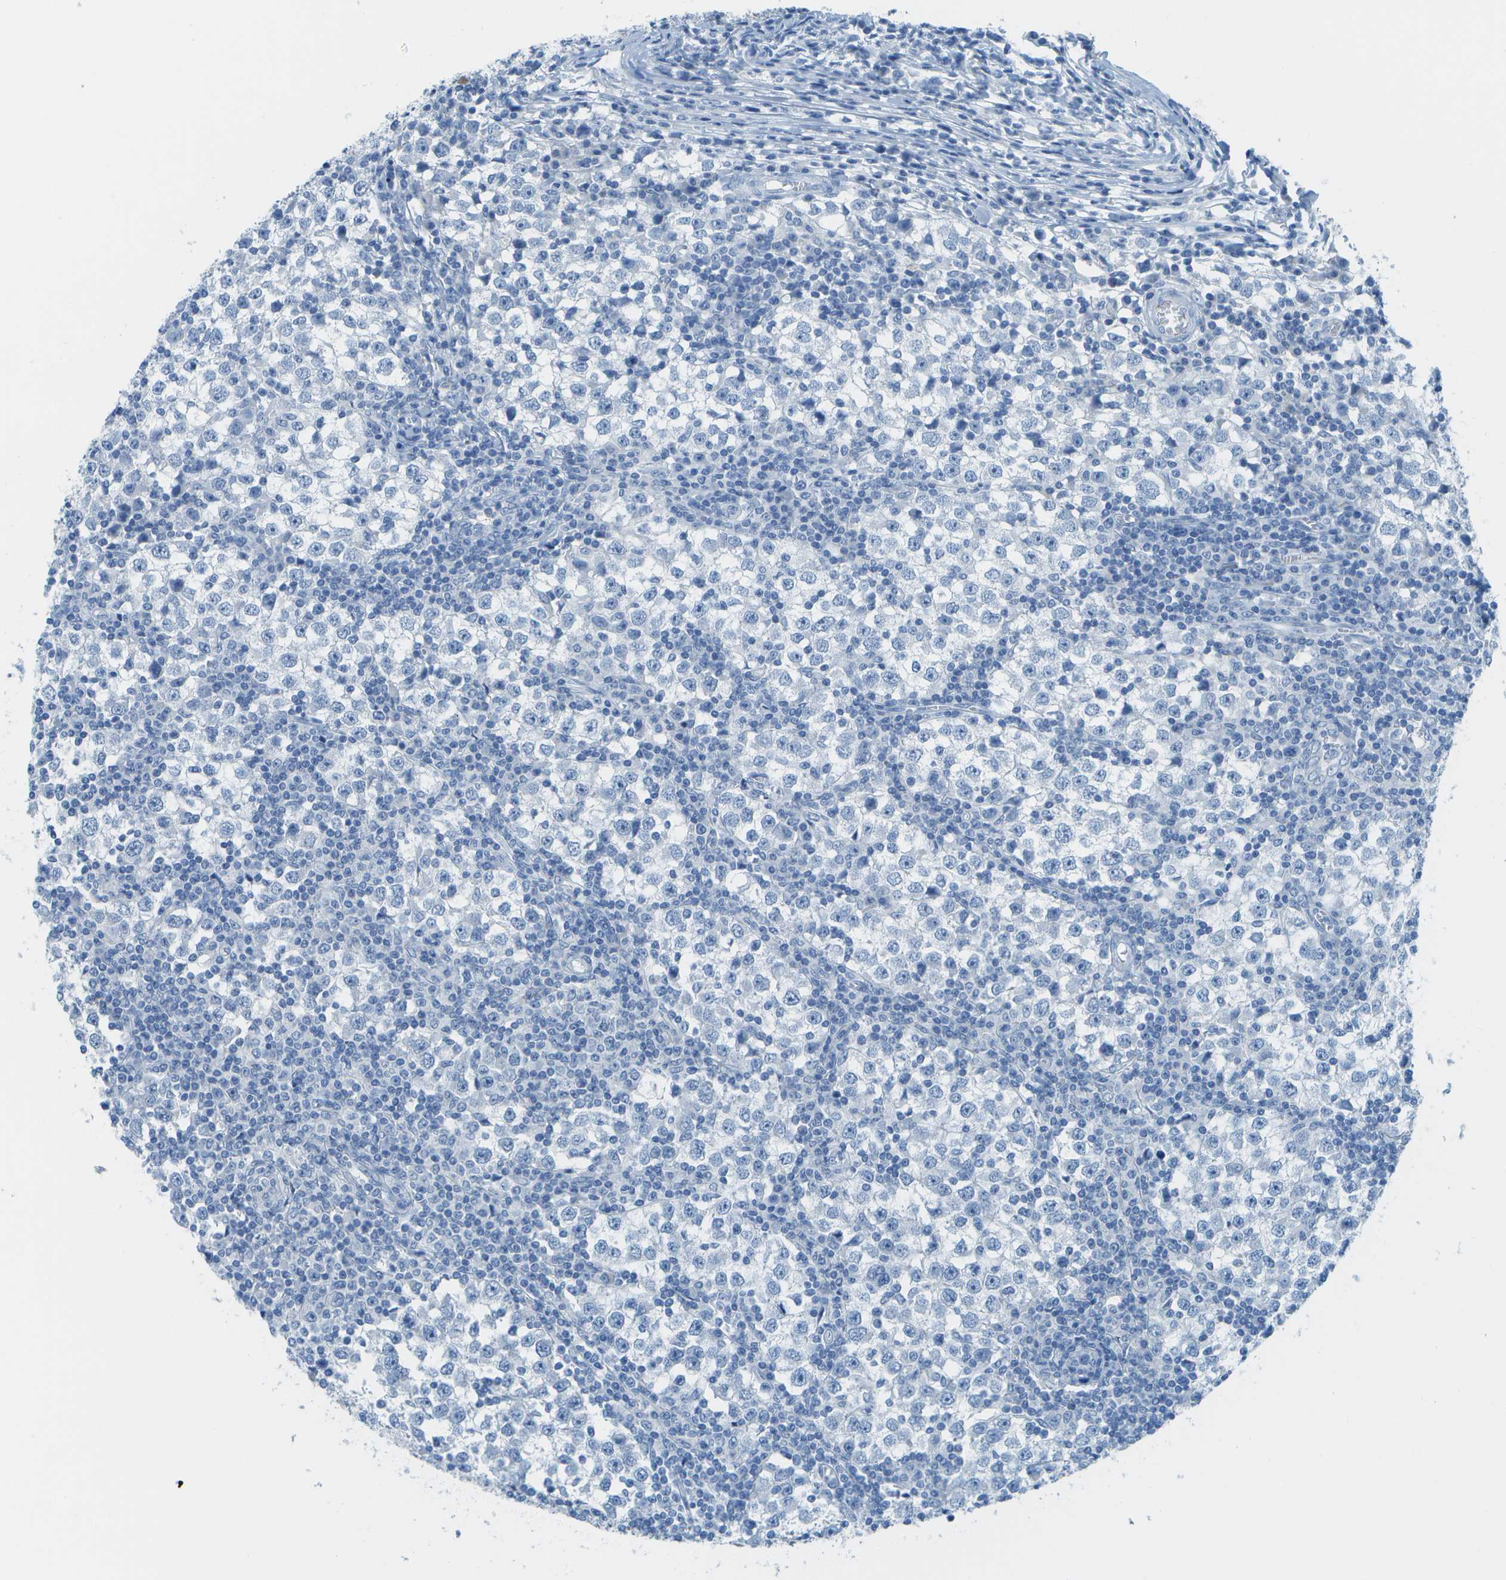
{"staining": {"intensity": "negative", "quantity": "none", "location": "none"}, "tissue": "testis cancer", "cell_type": "Tumor cells", "image_type": "cancer", "snomed": [{"axis": "morphology", "description": "Seminoma, NOS"}, {"axis": "topography", "description": "Testis"}], "caption": "Immunohistochemical staining of human testis cancer displays no significant staining in tumor cells. The staining is performed using DAB brown chromogen with nuclei counter-stained in using hematoxylin.", "gene": "C1S", "patient": {"sex": "male", "age": 65}}